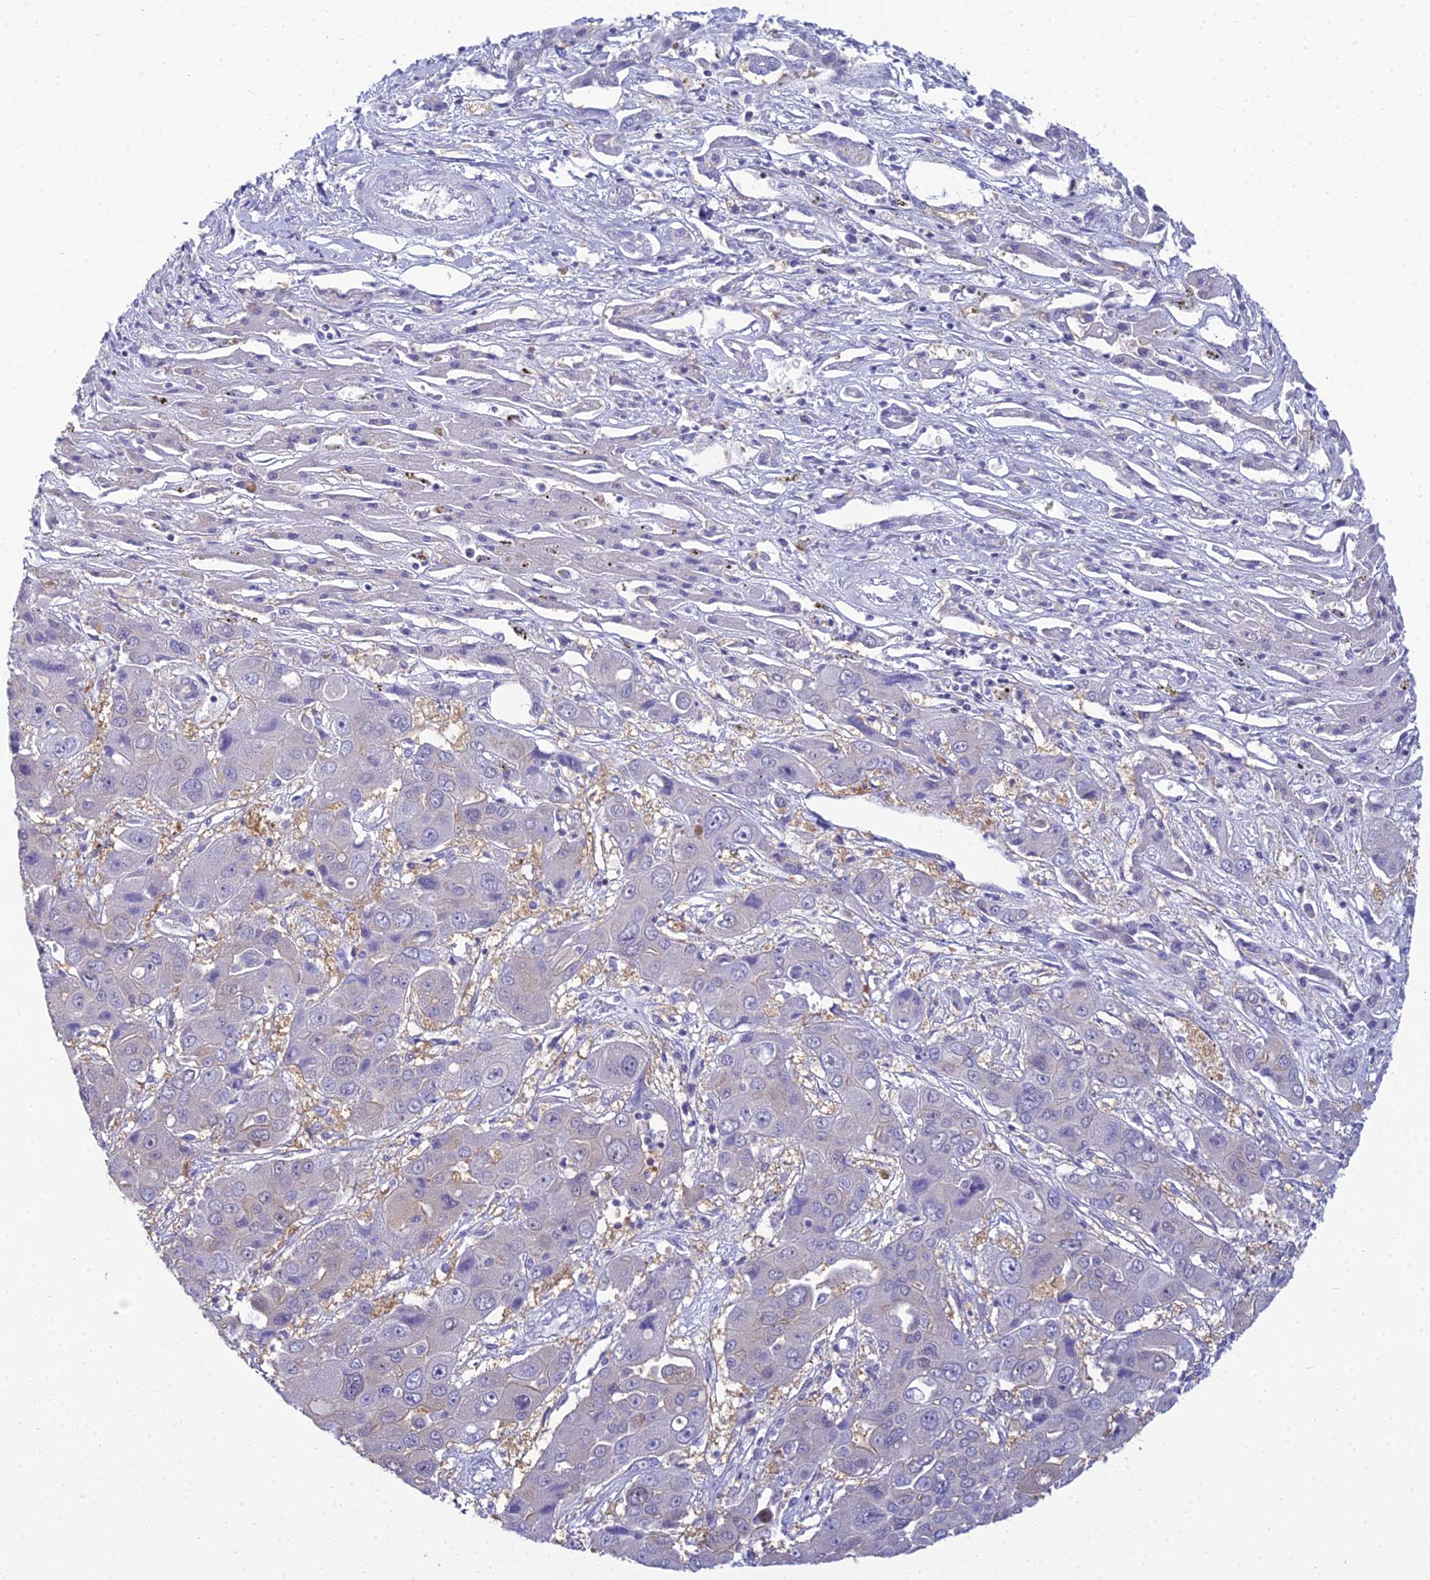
{"staining": {"intensity": "negative", "quantity": "none", "location": "none"}, "tissue": "liver cancer", "cell_type": "Tumor cells", "image_type": "cancer", "snomed": [{"axis": "morphology", "description": "Cholangiocarcinoma"}, {"axis": "topography", "description": "Liver"}], "caption": "DAB (3,3'-diaminobenzidine) immunohistochemical staining of human liver cancer (cholangiocarcinoma) displays no significant positivity in tumor cells. (DAB immunohistochemistry (IHC) visualized using brightfield microscopy, high magnification).", "gene": "ZMIZ1", "patient": {"sex": "male", "age": 67}}